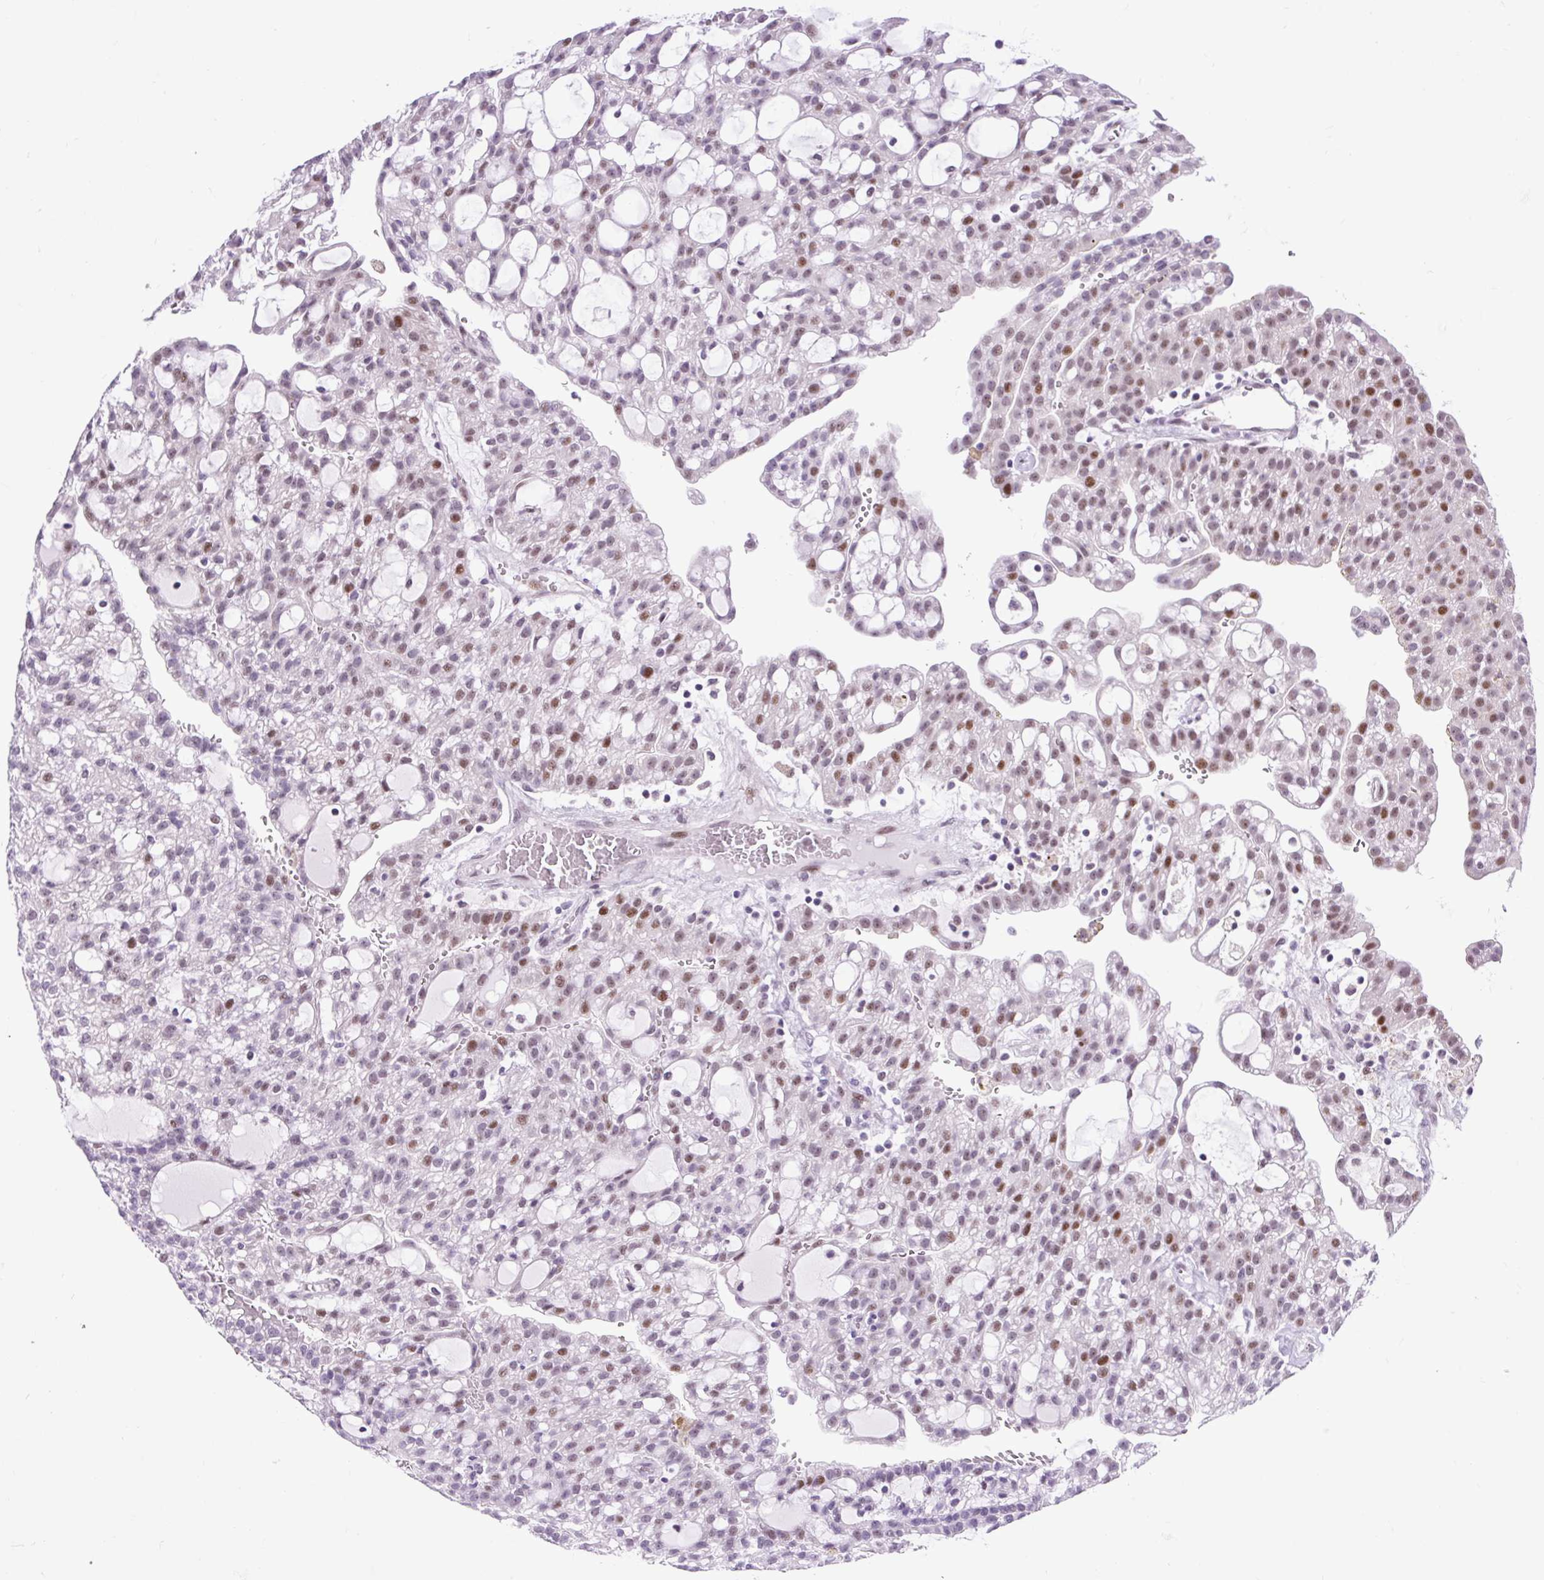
{"staining": {"intensity": "moderate", "quantity": "25%-75%", "location": "nuclear"}, "tissue": "renal cancer", "cell_type": "Tumor cells", "image_type": "cancer", "snomed": [{"axis": "morphology", "description": "Adenocarcinoma, NOS"}, {"axis": "topography", "description": "Kidney"}], "caption": "Immunohistochemical staining of human renal cancer demonstrates medium levels of moderate nuclear protein positivity in about 25%-75% of tumor cells.", "gene": "CLK2", "patient": {"sex": "male", "age": 63}}